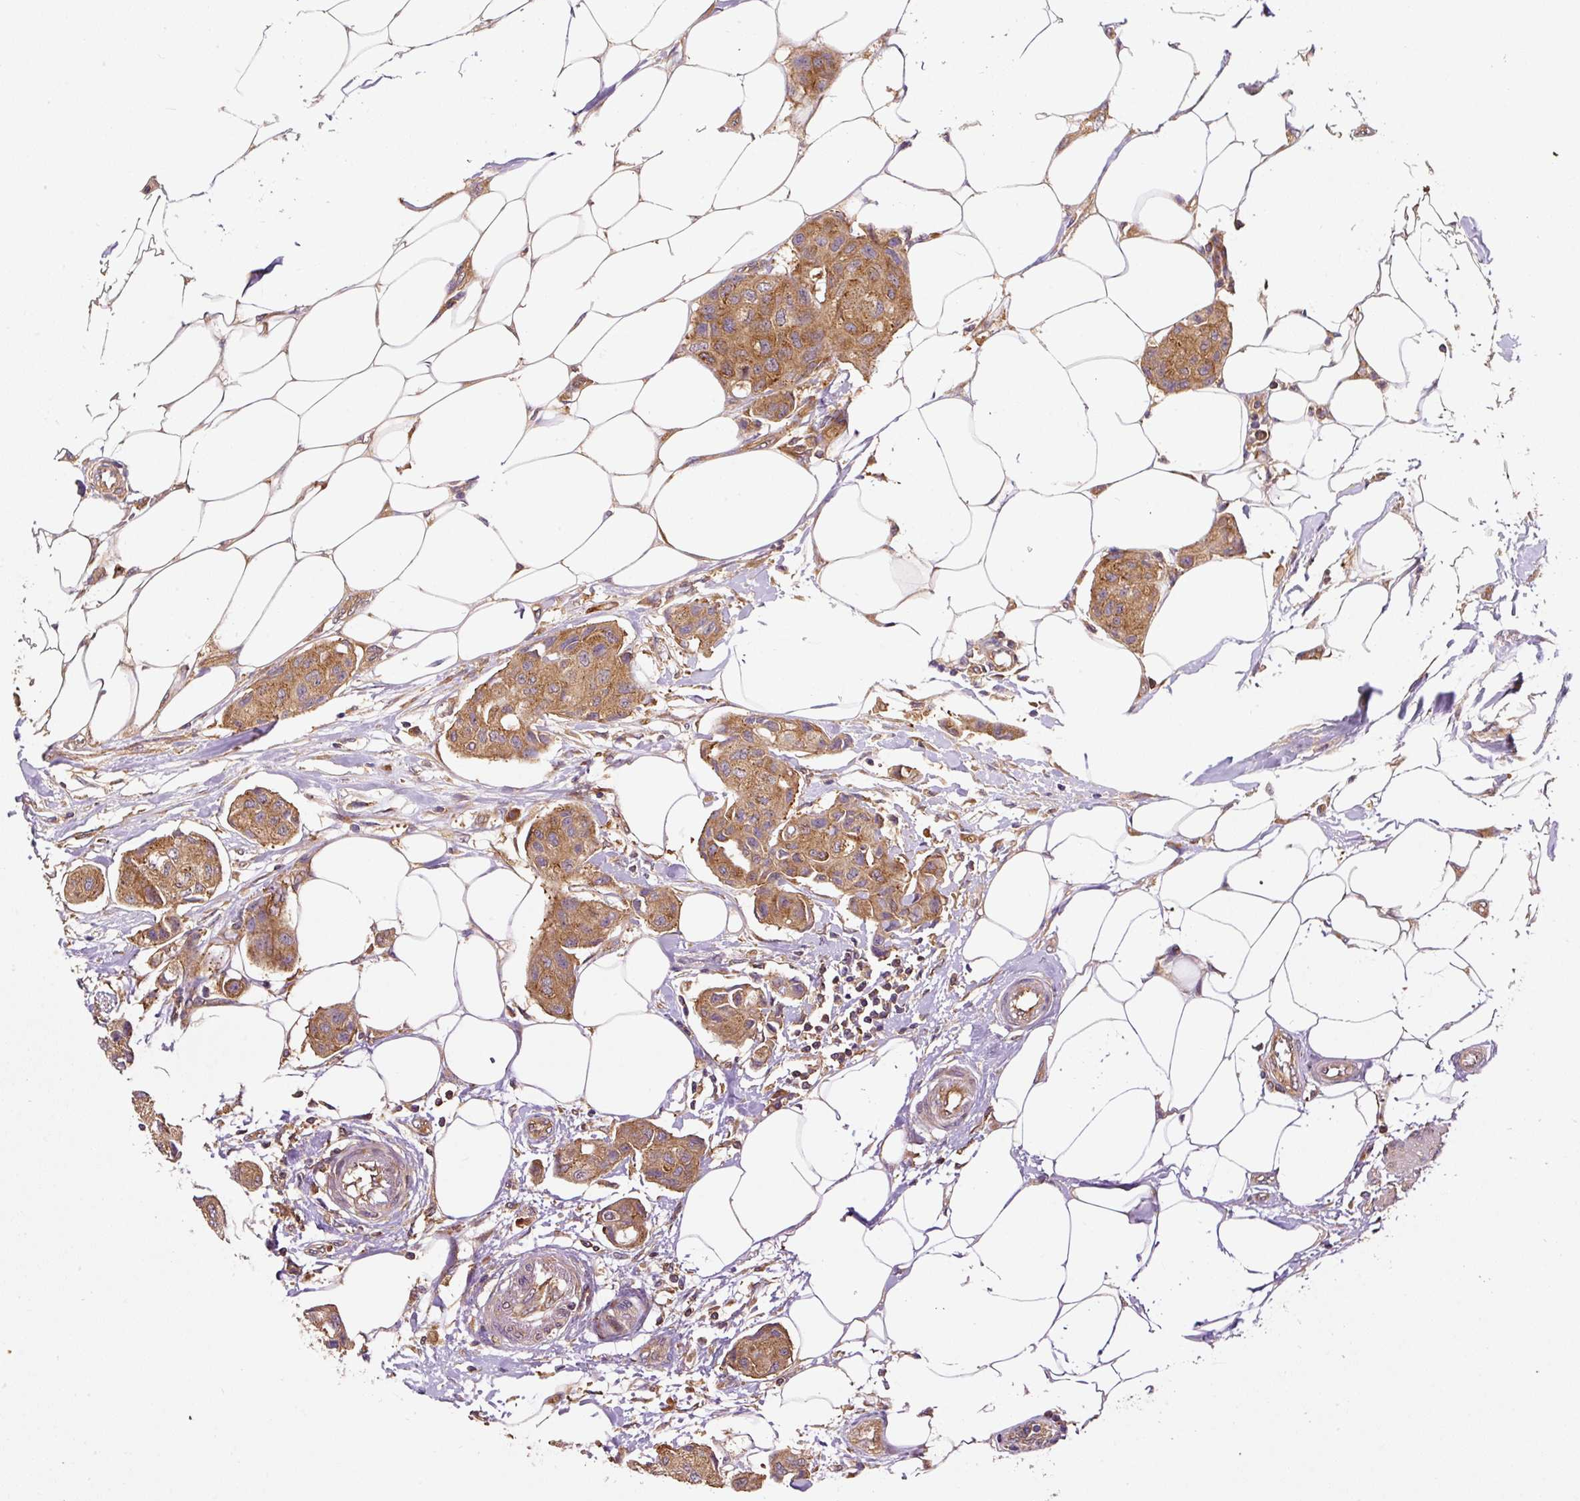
{"staining": {"intensity": "moderate", "quantity": ">75%", "location": "cytoplasmic/membranous"}, "tissue": "breast cancer", "cell_type": "Tumor cells", "image_type": "cancer", "snomed": [{"axis": "morphology", "description": "Duct carcinoma"}, {"axis": "topography", "description": "Breast"}, {"axis": "topography", "description": "Lymph node"}], "caption": "The histopathology image demonstrates a brown stain indicating the presence of a protein in the cytoplasmic/membranous of tumor cells in breast cancer (invasive ductal carcinoma).", "gene": "EIF2S2", "patient": {"sex": "female", "age": 80}}